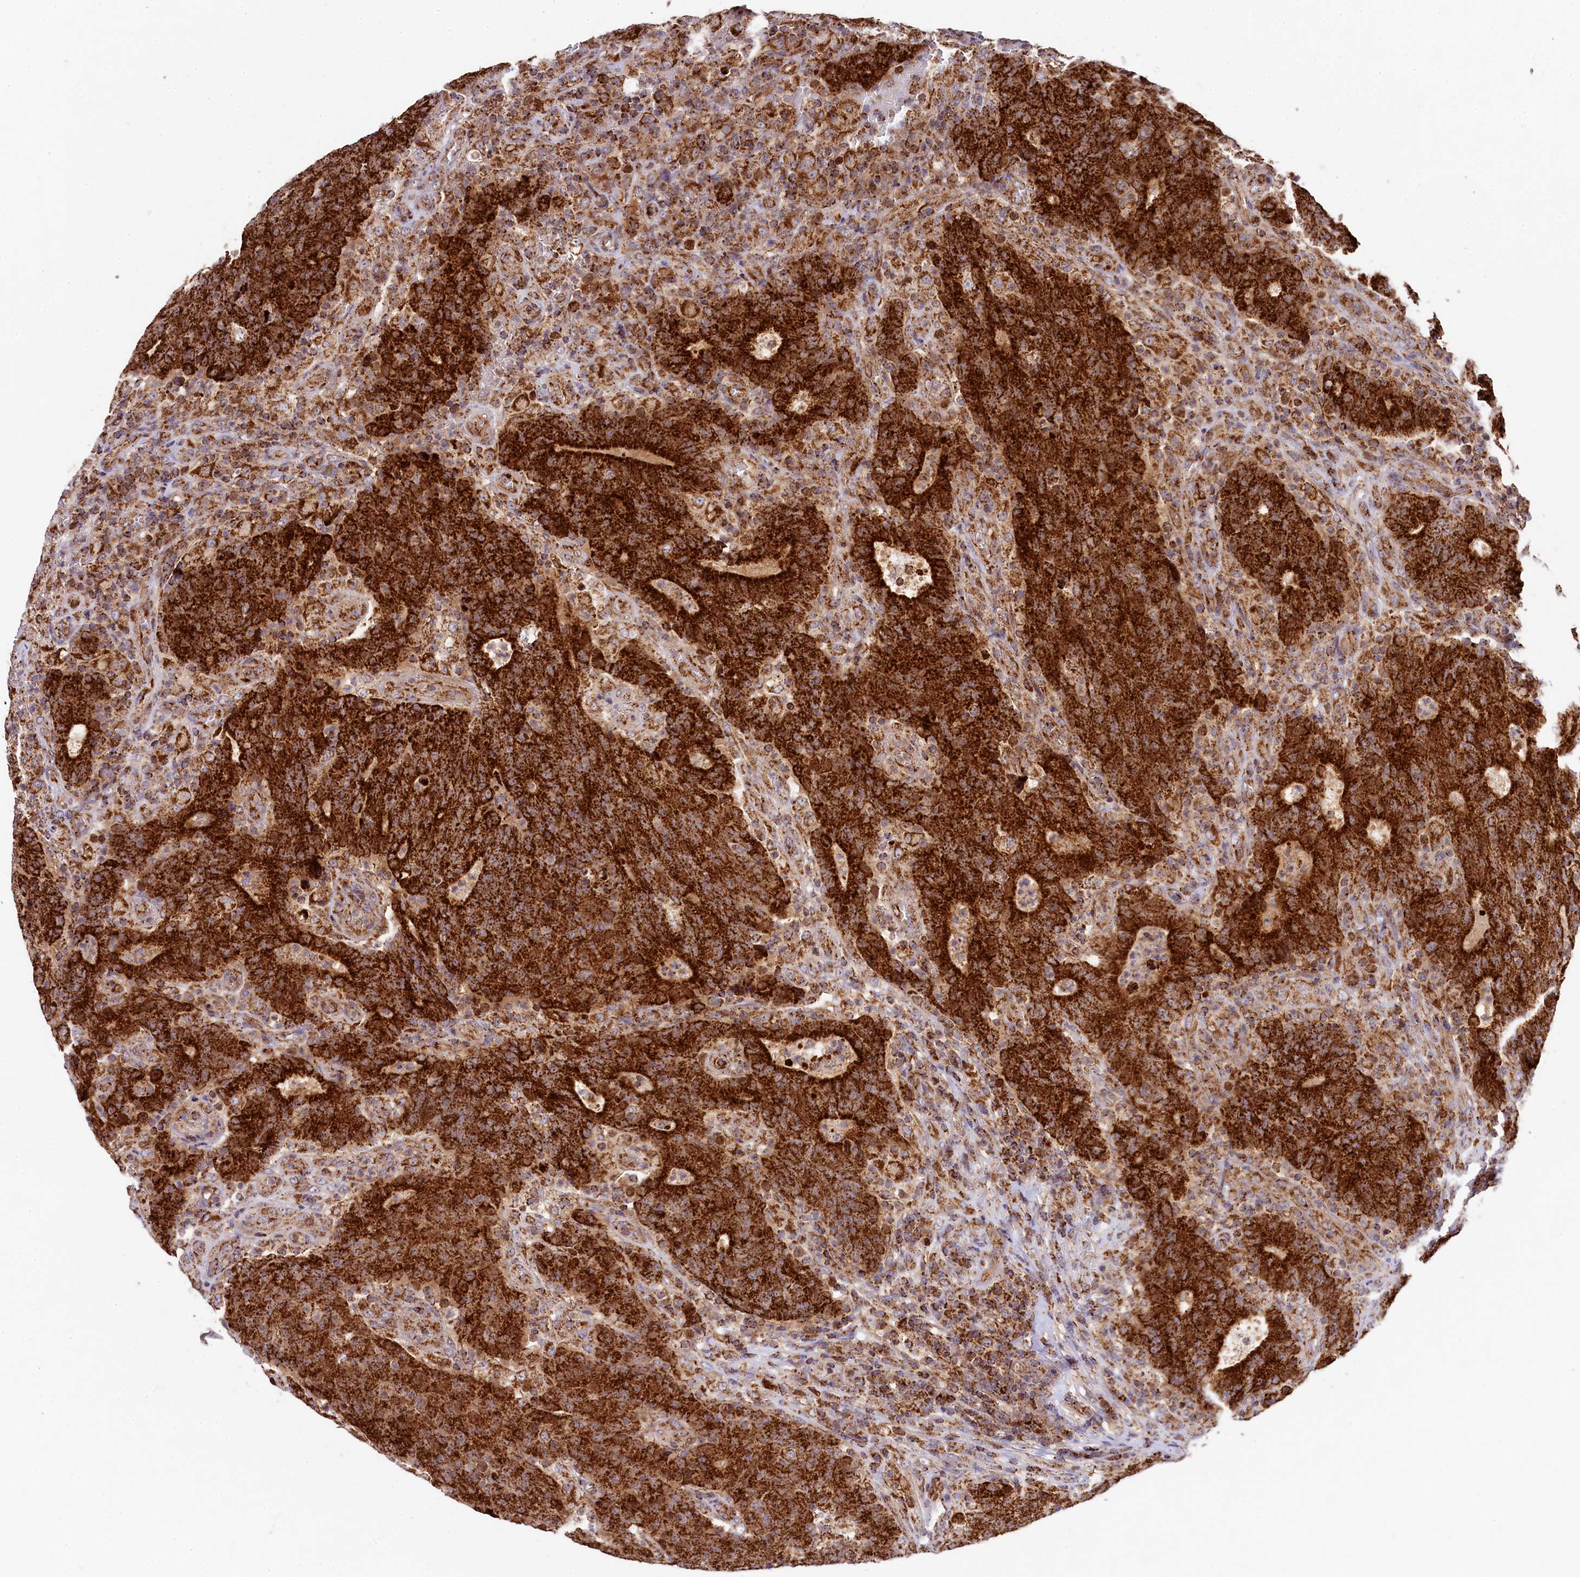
{"staining": {"intensity": "strong", "quantity": ">75%", "location": "cytoplasmic/membranous"}, "tissue": "colorectal cancer", "cell_type": "Tumor cells", "image_type": "cancer", "snomed": [{"axis": "morphology", "description": "Adenocarcinoma, NOS"}, {"axis": "topography", "description": "Colon"}], "caption": "Human colorectal adenocarcinoma stained with a brown dye reveals strong cytoplasmic/membranous positive positivity in approximately >75% of tumor cells.", "gene": "CLYBL", "patient": {"sex": "female", "age": 75}}